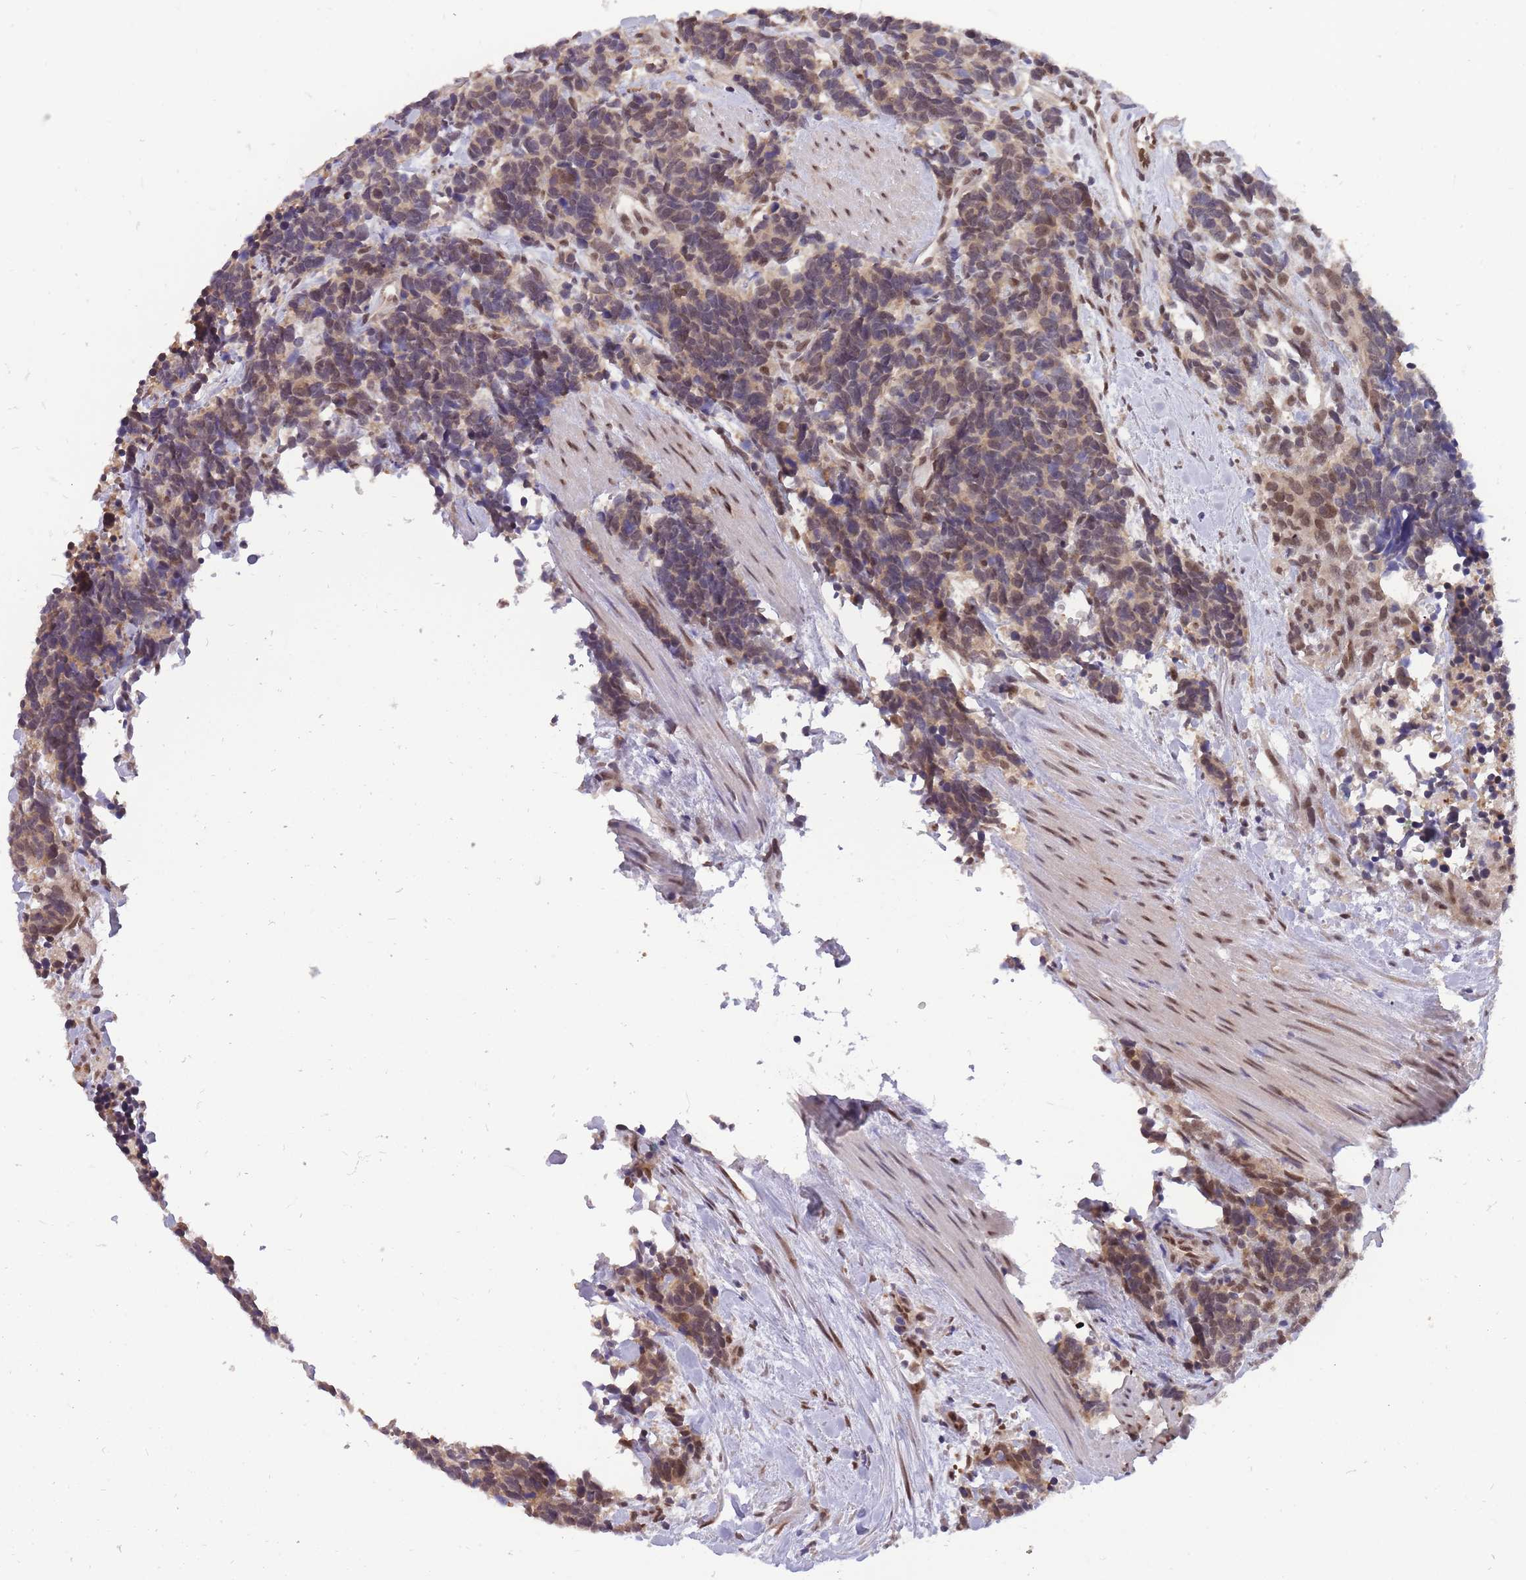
{"staining": {"intensity": "weak", "quantity": ">75%", "location": "cytoplasmic/membranous,nuclear"}, "tissue": "carcinoid", "cell_type": "Tumor cells", "image_type": "cancer", "snomed": [{"axis": "morphology", "description": "Carcinoma, NOS"}, {"axis": "morphology", "description": "Carcinoid, malignant, NOS"}, {"axis": "topography", "description": "Prostate"}], "caption": "DAB immunohistochemical staining of human carcinoma displays weak cytoplasmic/membranous and nuclear protein expression in about >75% of tumor cells. (brown staining indicates protein expression, while blue staining denotes nuclei).", "gene": "CDIP1", "patient": {"sex": "male", "age": 57}}